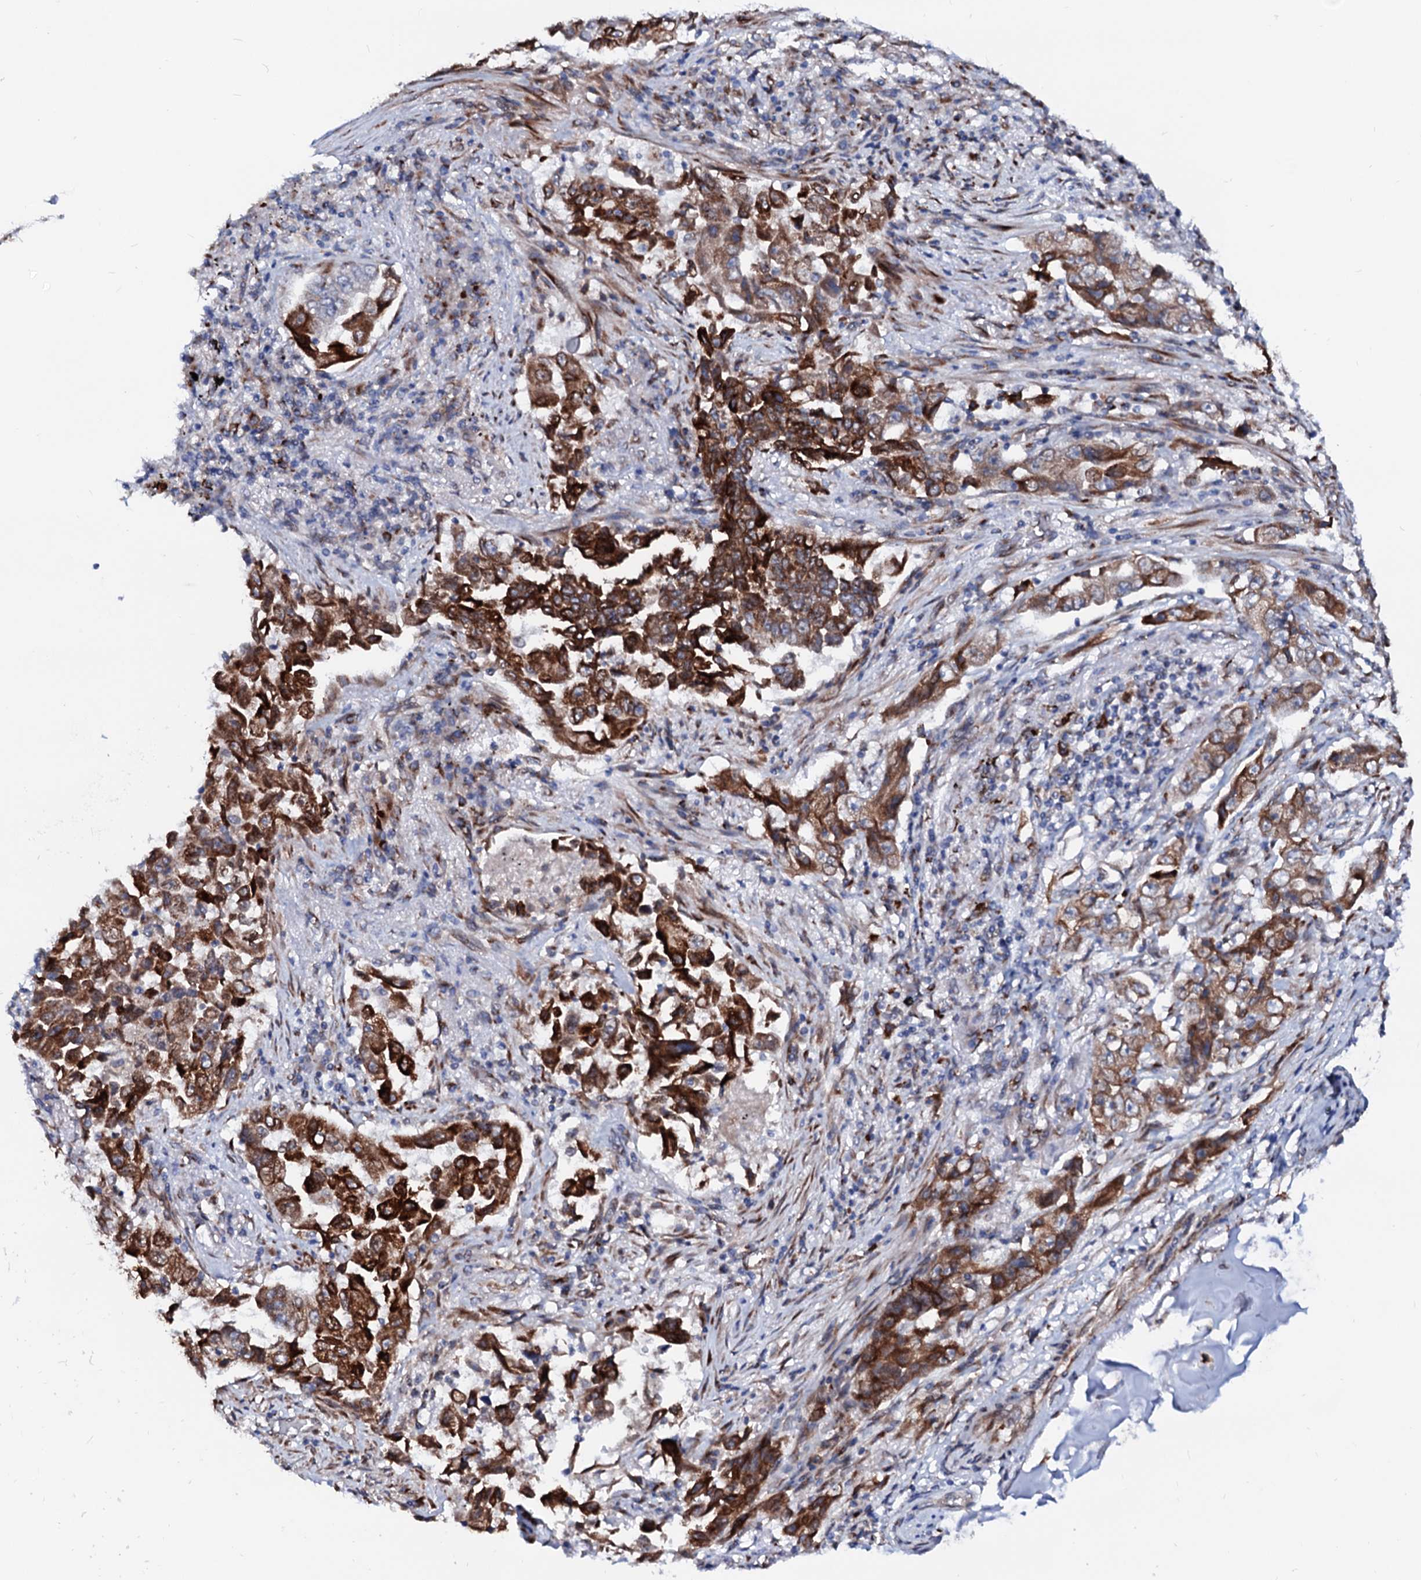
{"staining": {"intensity": "strong", "quantity": ">75%", "location": "cytoplasmic/membranous"}, "tissue": "lung cancer", "cell_type": "Tumor cells", "image_type": "cancer", "snomed": [{"axis": "morphology", "description": "Adenocarcinoma, NOS"}, {"axis": "topography", "description": "Lung"}], "caption": "Immunohistochemical staining of human lung cancer demonstrates high levels of strong cytoplasmic/membranous protein expression in approximately >75% of tumor cells.", "gene": "TMCO3", "patient": {"sex": "female", "age": 51}}